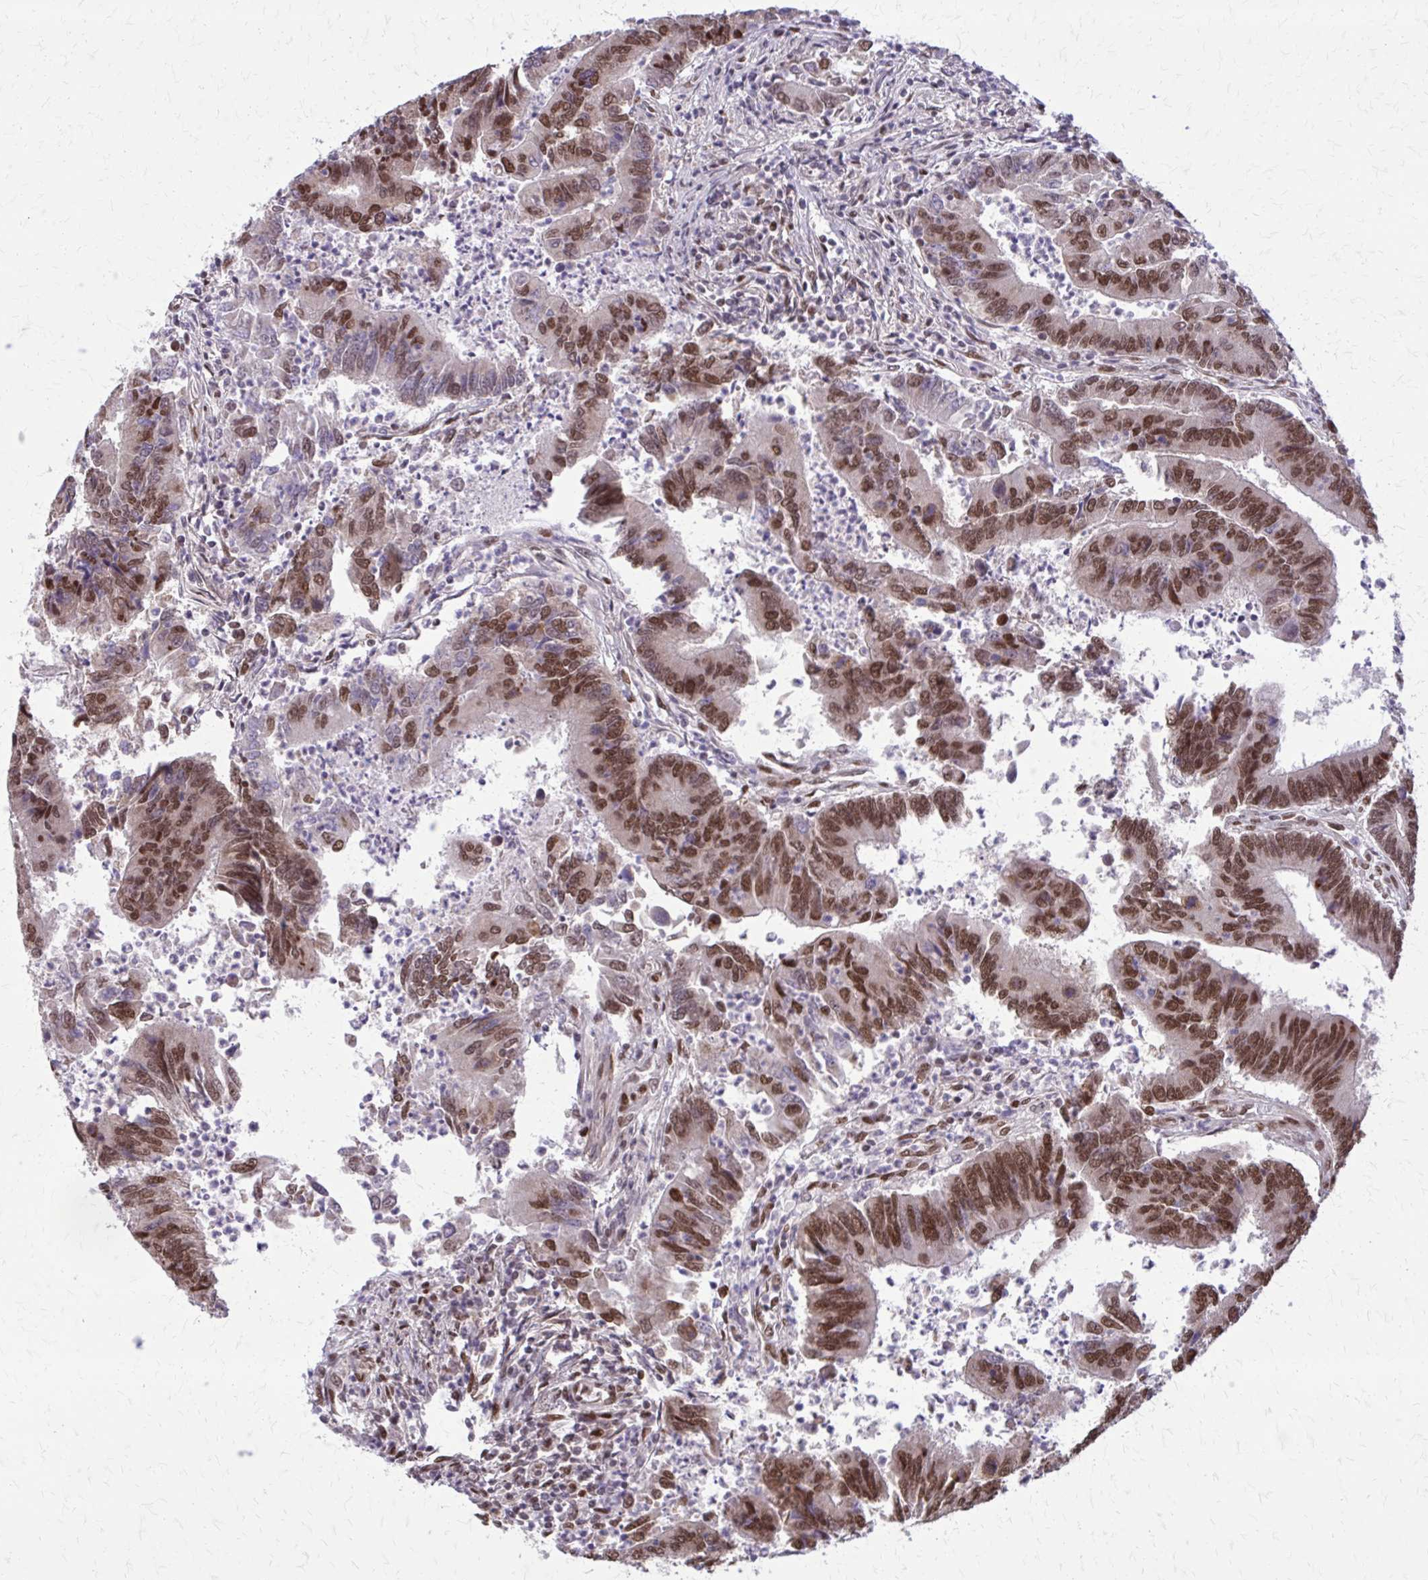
{"staining": {"intensity": "strong", "quantity": ">75%", "location": "nuclear"}, "tissue": "colorectal cancer", "cell_type": "Tumor cells", "image_type": "cancer", "snomed": [{"axis": "morphology", "description": "Adenocarcinoma, NOS"}, {"axis": "topography", "description": "Colon"}], "caption": "The immunohistochemical stain highlights strong nuclear staining in tumor cells of colorectal adenocarcinoma tissue.", "gene": "TTF1", "patient": {"sex": "female", "age": 67}}